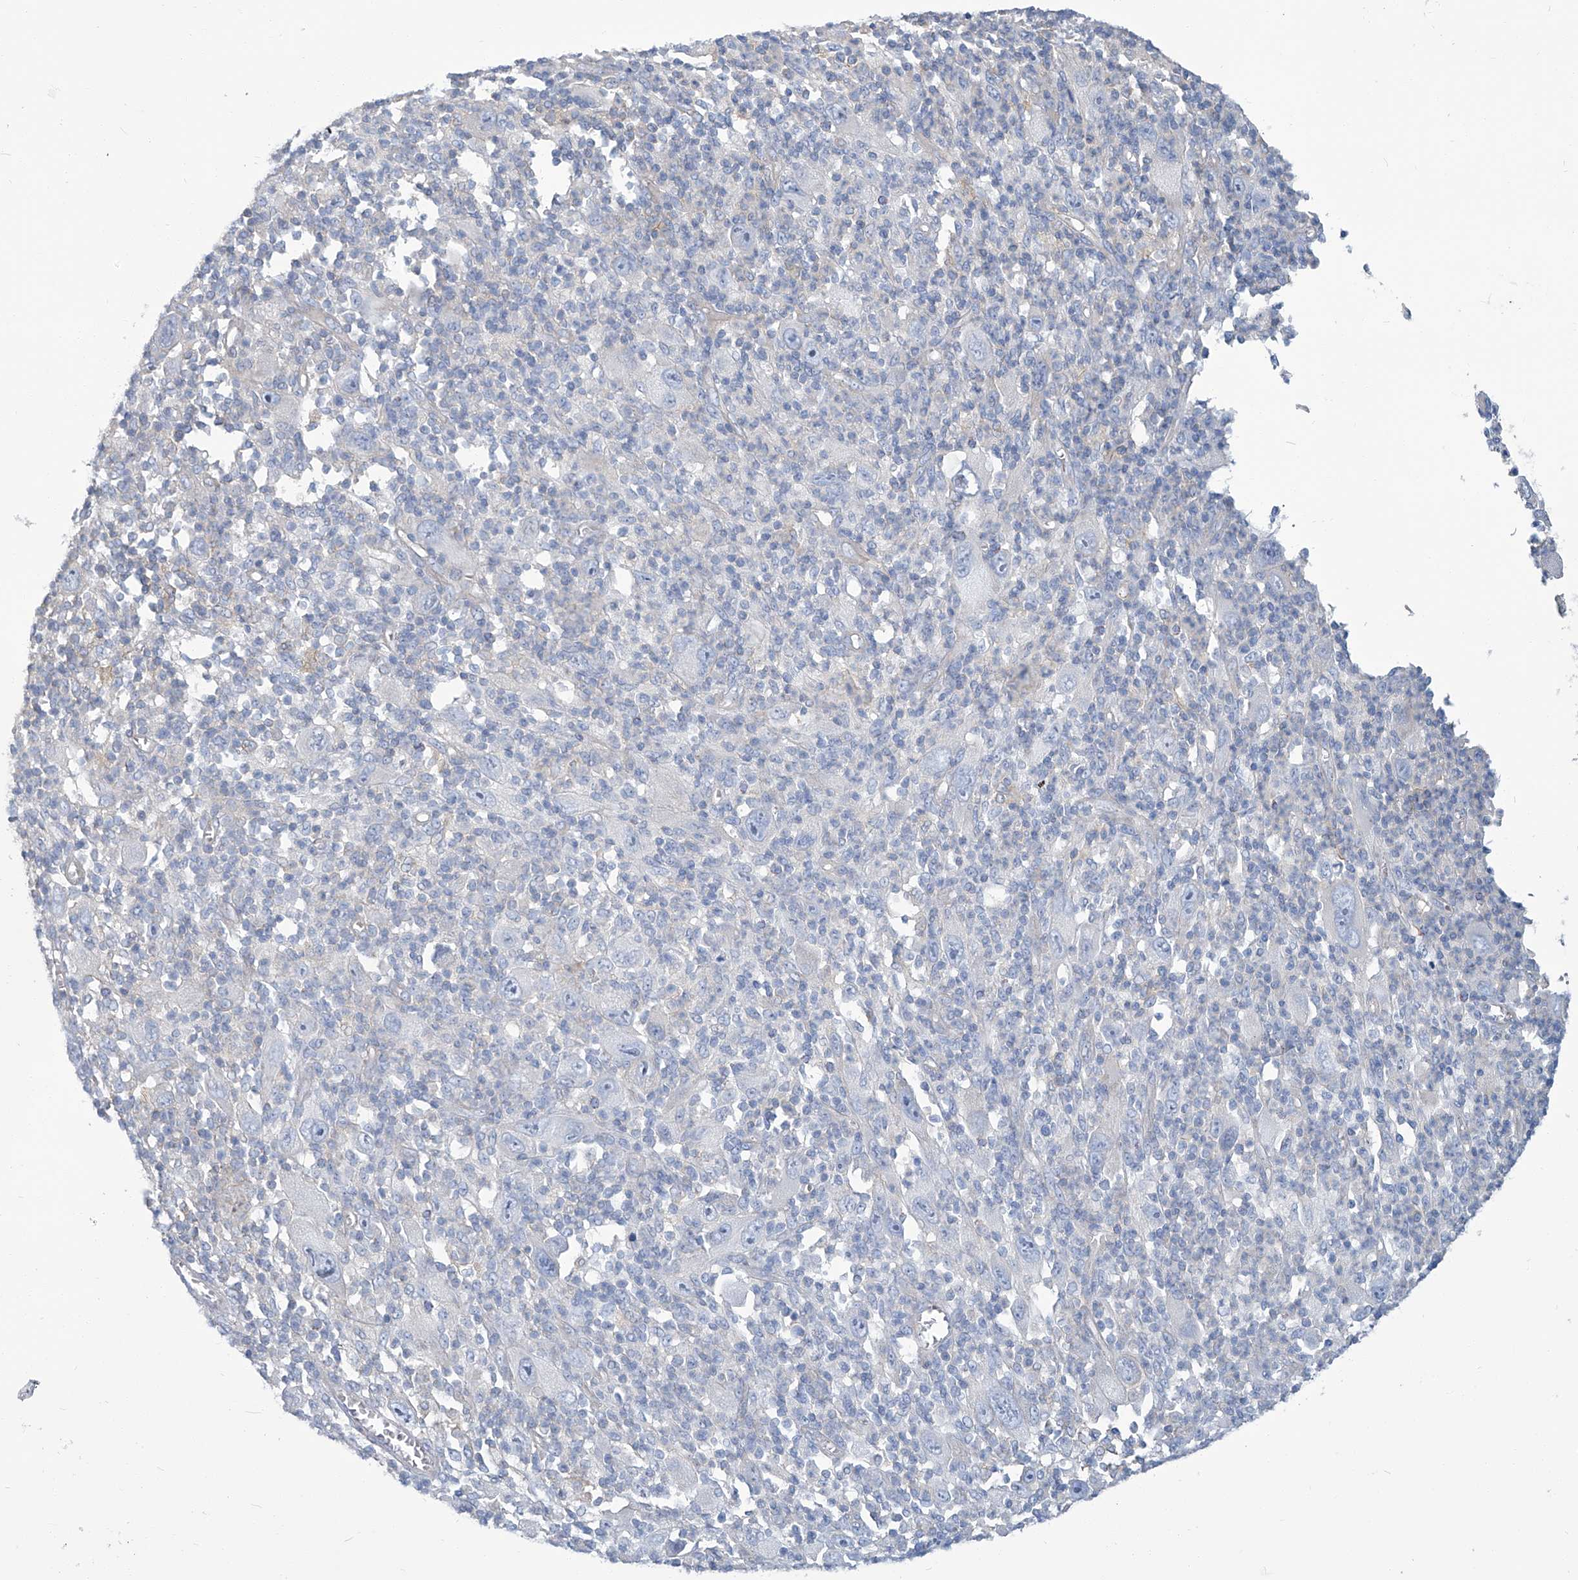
{"staining": {"intensity": "negative", "quantity": "none", "location": "none"}, "tissue": "melanoma", "cell_type": "Tumor cells", "image_type": "cancer", "snomed": [{"axis": "morphology", "description": "Malignant melanoma, Metastatic site"}, {"axis": "topography", "description": "Skin"}], "caption": "Tumor cells are negative for brown protein staining in malignant melanoma (metastatic site).", "gene": "PFKL", "patient": {"sex": "female", "age": 56}}